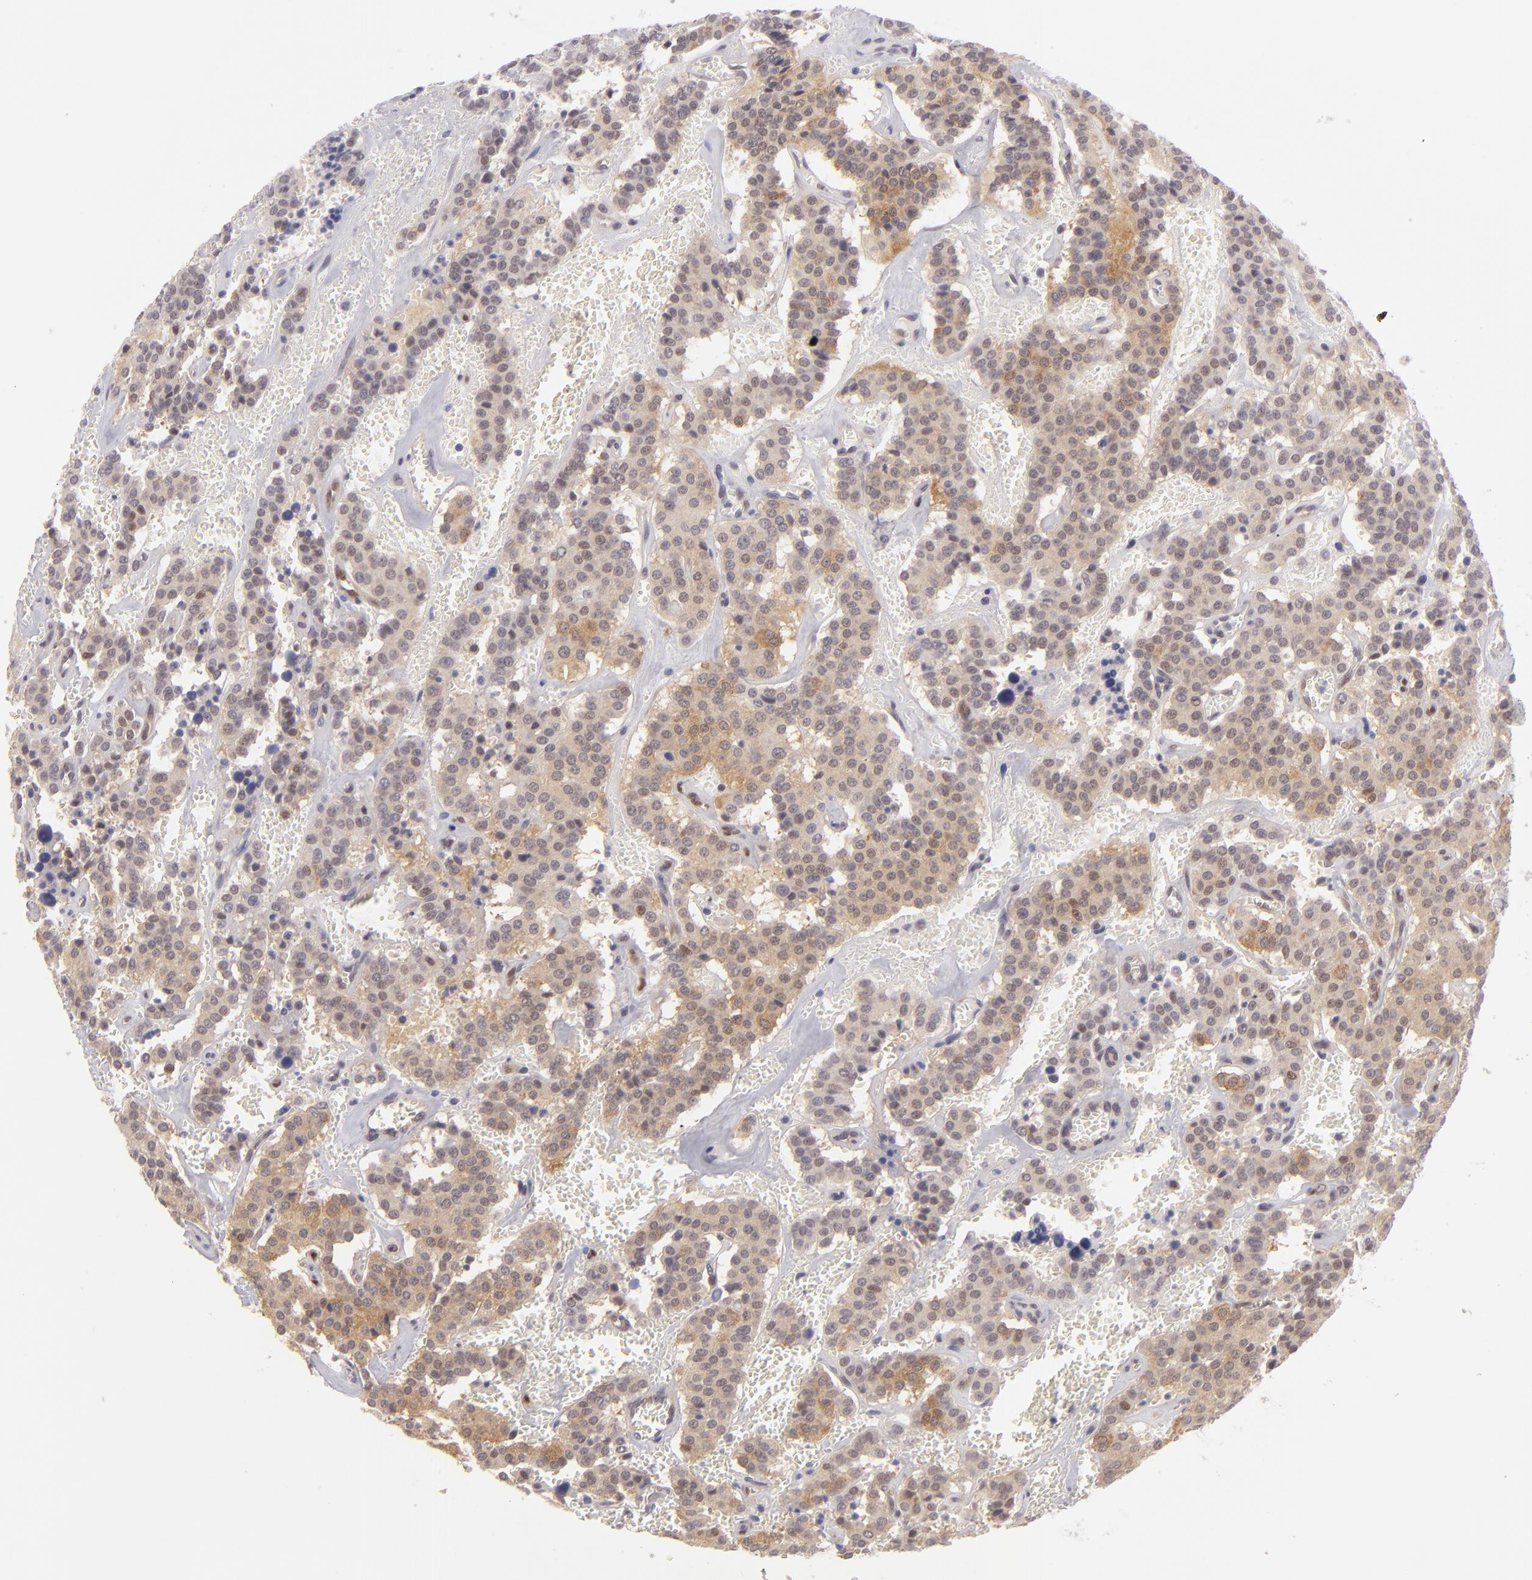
{"staining": {"intensity": "strong", "quantity": ">75%", "location": "cytoplasmic/membranous"}, "tissue": "carcinoid", "cell_type": "Tumor cells", "image_type": "cancer", "snomed": [{"axis": "morphology", "description": "Carcinoid, malignant, NOS"}, {"axis": "topography", "description": "Bronchus"}], "caption": "The histopathology image shows immunohistochemical staining of carcinoid (malignant). There is strong cytoplasmic/membranous positivity is seen in approximately >75% of tumor cells. (DAB (3,3'-diaminobenzidine) IHC, brown staining for protein, blue staining for nuclei).", "gene": "PTPN13", "patient": {"sex": "male", "age": 55}}